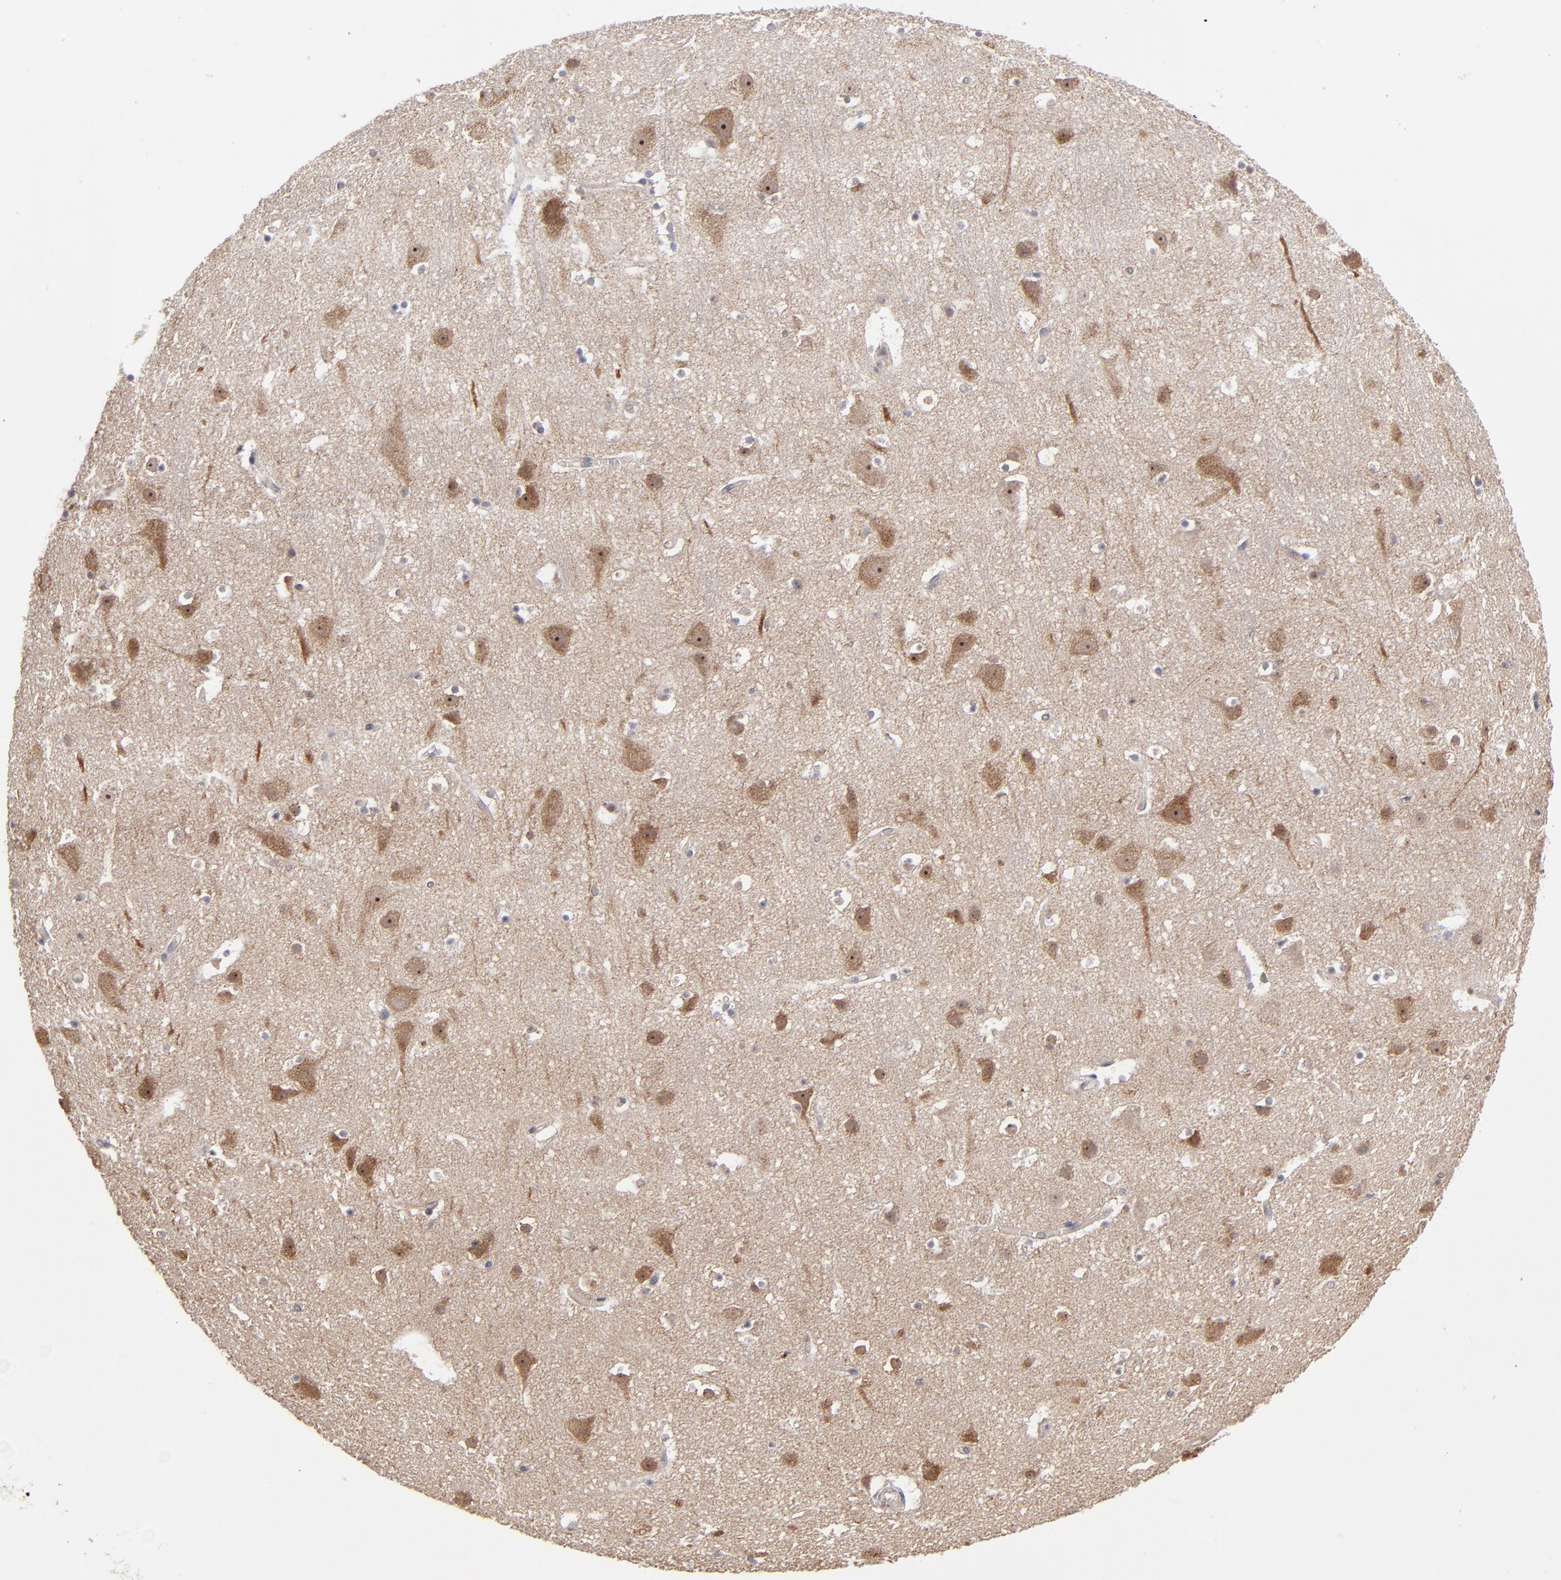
{"staining": {"intensity": "weak", "quantity": "25%-75%", "location": "cytoplasmic/membranous"}, "tissue": "cerebral cortex", "cell_type": "Endothelial cells", "image_type": "normal", "snomed": [{"axis": "morphology", "description": "Normal tissue, NOS"}, {"axis": "topography", "description": "Cerebral cortex"}], "caption": "Endothelial cells reveal low levels of weak cytoplasmic/membranous expression in approximately 25%-75% of cells in normal human cerebral cortex.", "gene": "GLCCI1", "patient": {"sex": "male", "age": 45}}